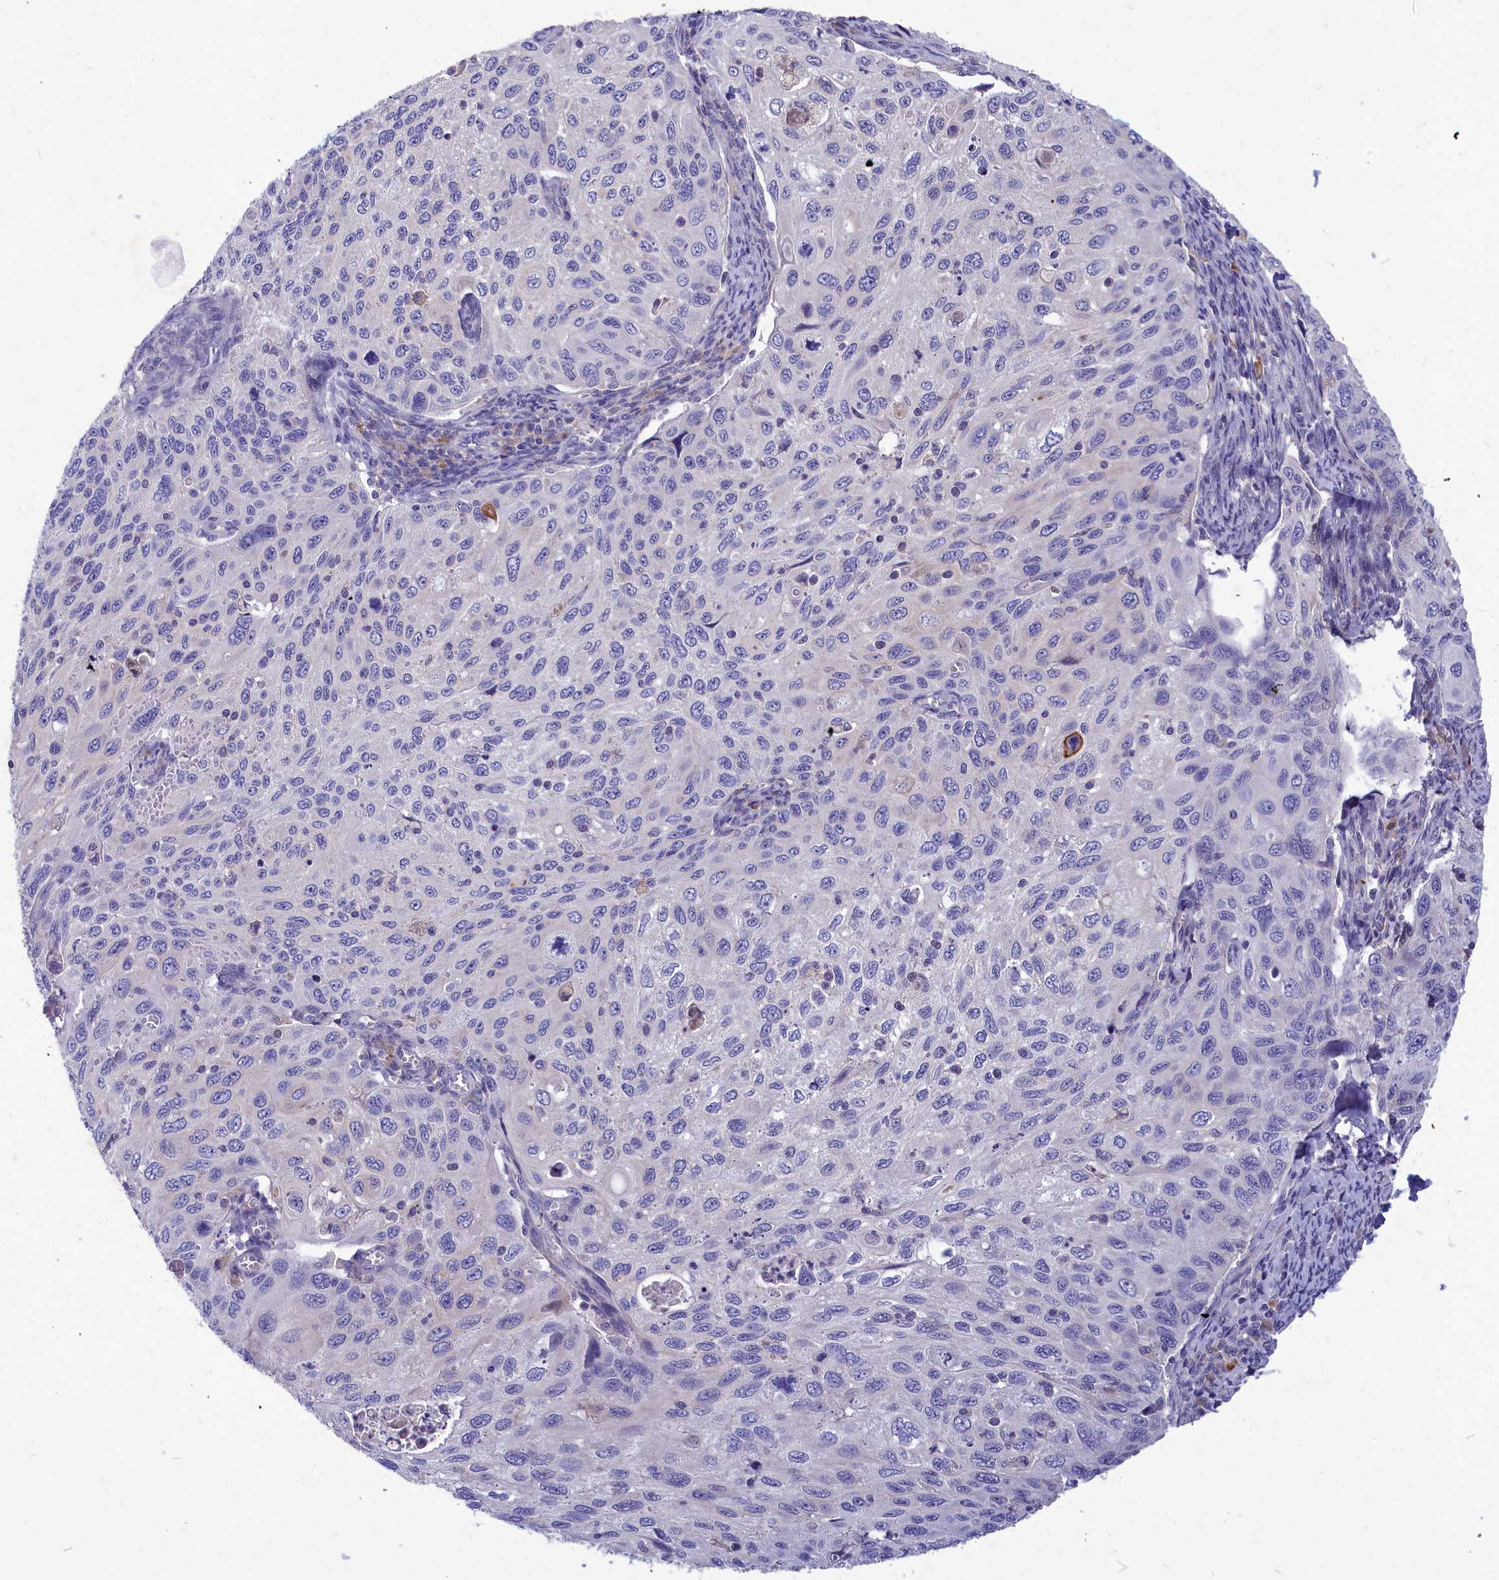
{"staining": {"intensity": "negative", "quantity": "none", "location": "none"}, "tissue": "cervical cancer", "cell_type": "Tumor cells", "image_type": "cancer", "snomed": [{"axis": "morphology", "description": "Squamous cell carcinoma, NOS"}, {"axis": "topography", "description": "Cervix"}], "caption": "High magnification brightfield microscopy of cervical cancer (squamous cell carcinoma) stained with DAB (brown) and counterstained with hematoxylin (blue): tumor cells show no significant positivity.", "gene": "DEFB119", "patient": {"sex": "female", "age": 70}}